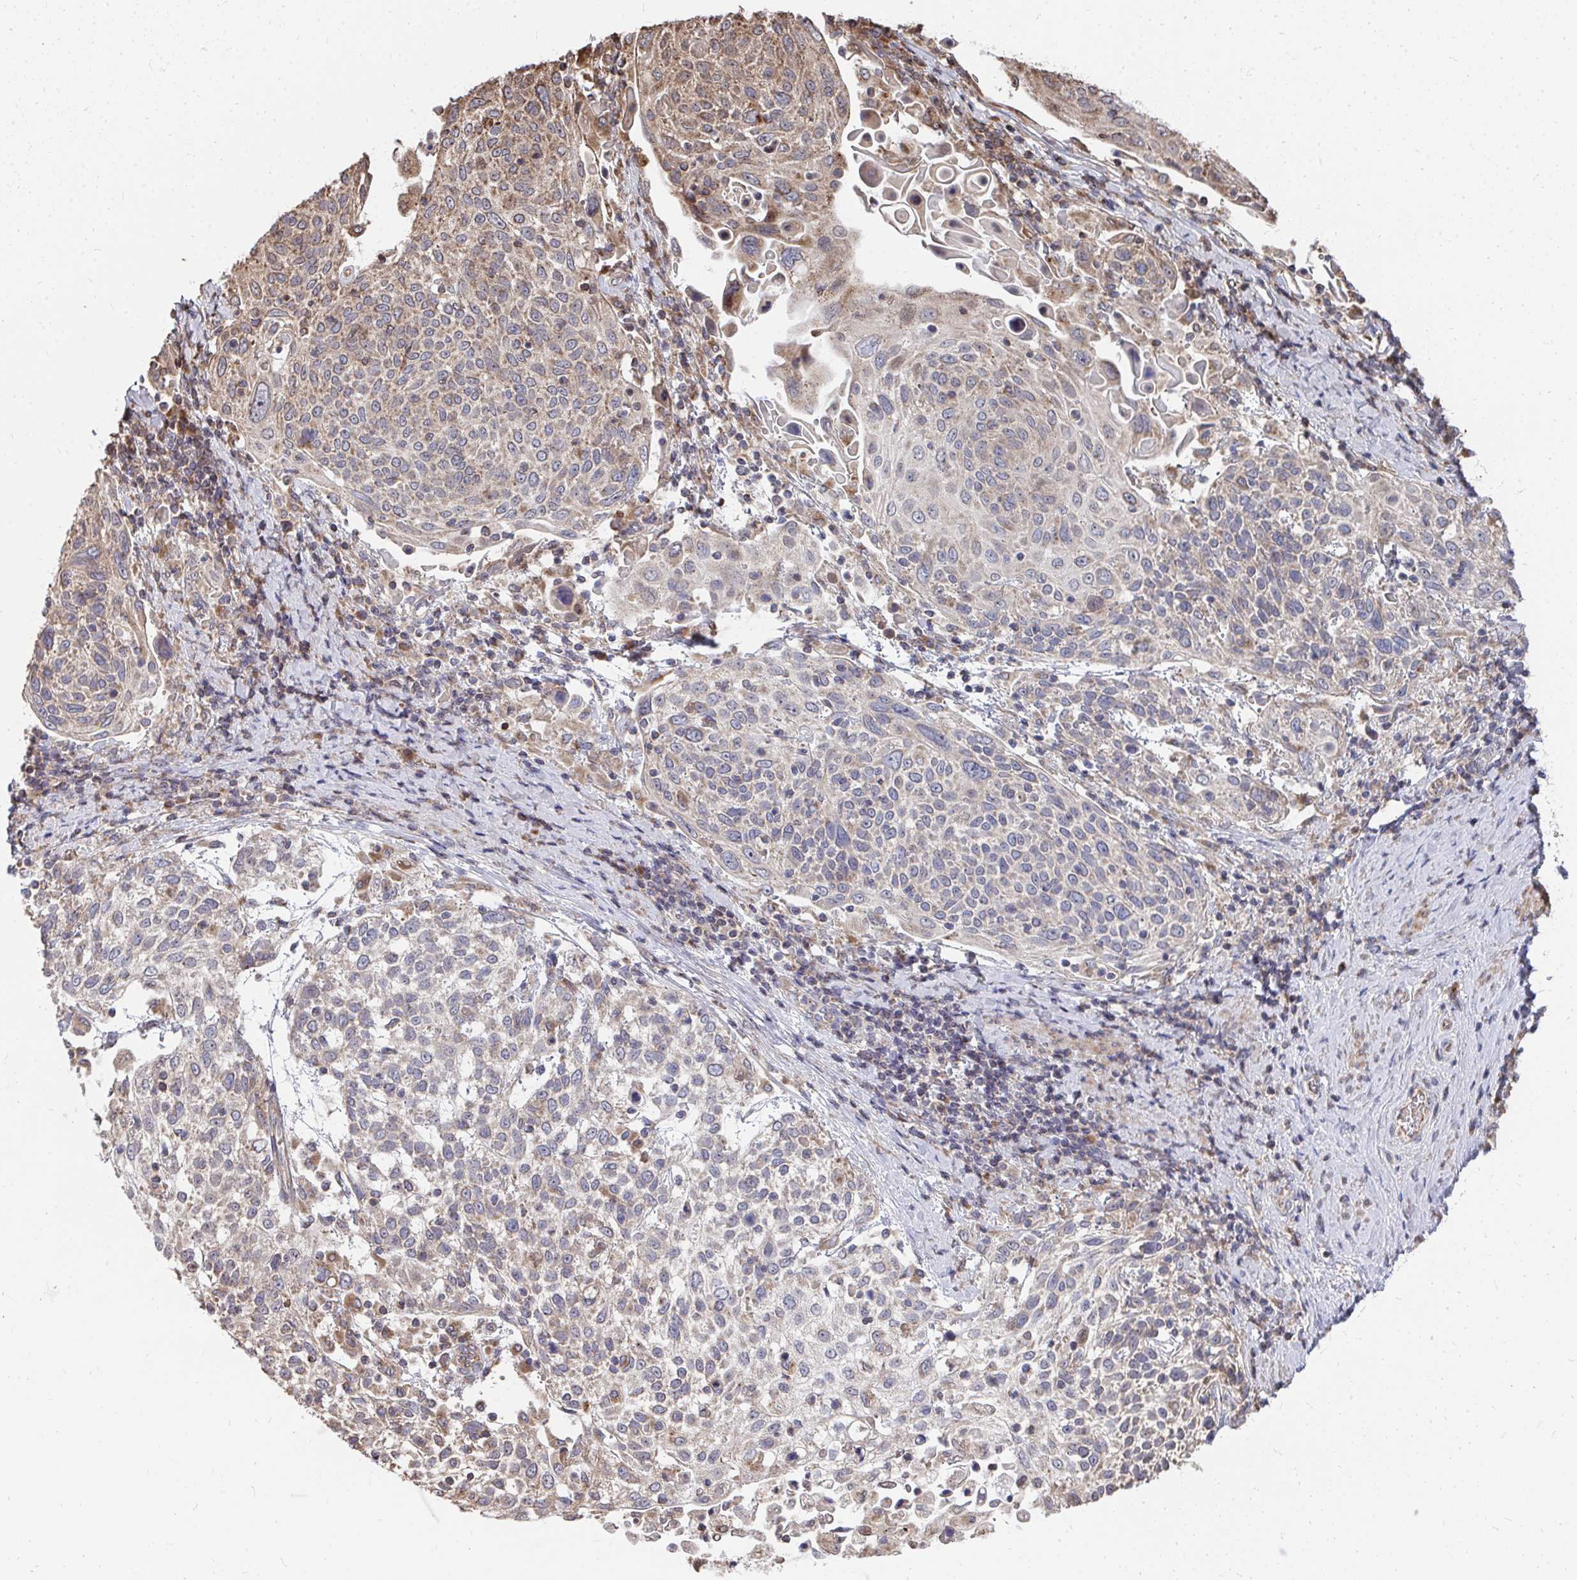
{"staining": {"intensity": "moderate", "quantity": "<25%", "location": "cytoplasmic/membranous"}, "tissue": "cervical cancer", "cell_type": "Tumor cells", "image_type": "cancer", "snomed": [{"axis": "morphology", "description": "Squamous cell carcinoma, NOS"}, {"axis": "topography", "description": "Cervix"}], "caption": "Immunohistochemistry photomicrograph of neoplastic tissue: cervical cancer (squamous cell carcinoma) stained using immunohistochemistry reveals low levels of moderate protein expression localized specifically in the cytoplasmic/membranous of tumor cells, appearing as a cytoplasmic/membranous brown color.", "gene": "FAM89A", "patient": {"sex": "female", "age": 61}}